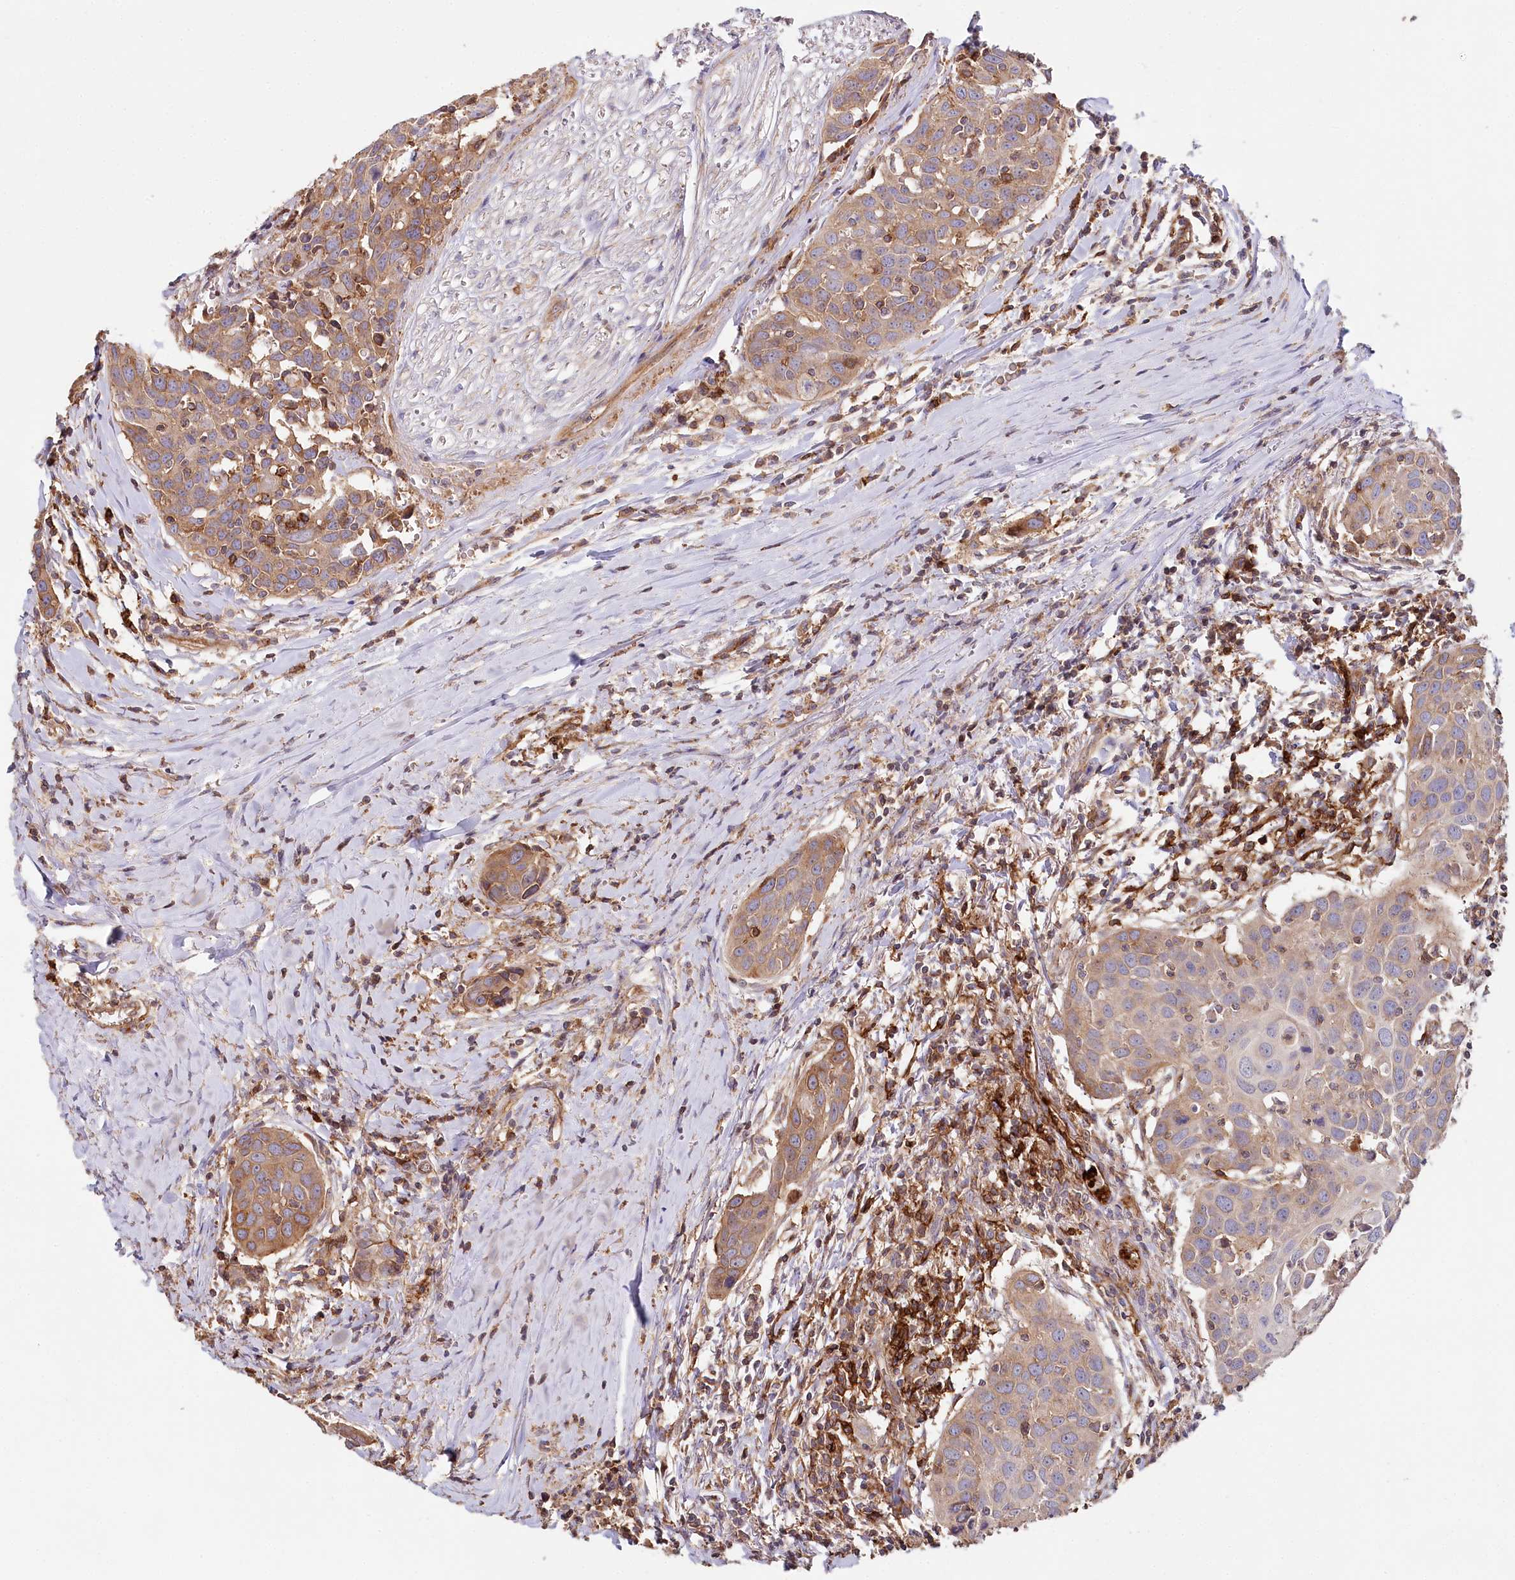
{"staining": {"intensity": "moderate", "quantity": ">75%", "location": "cytoplasmic/membranous"}, "tissue": "head and neck cancer", "cell_type": "Tumor cells", "image_type": "cancer", "snomed": [{"axis": "morphology", "description": "Squamous cell carcinoma, NOS"}, {"axis": "topography", "description": "Oral tissue"}, {"axis": "topography", "description": "Head-Neck"}], "caption": "Approximately >75% of tumor cells in head and neck cancer show moderate cytoplasmic/membranous protein expression as visualized by brown immunohistochemical staining.", "gene": "RBP5", "patient": {"sex": "female", "age": 50}}